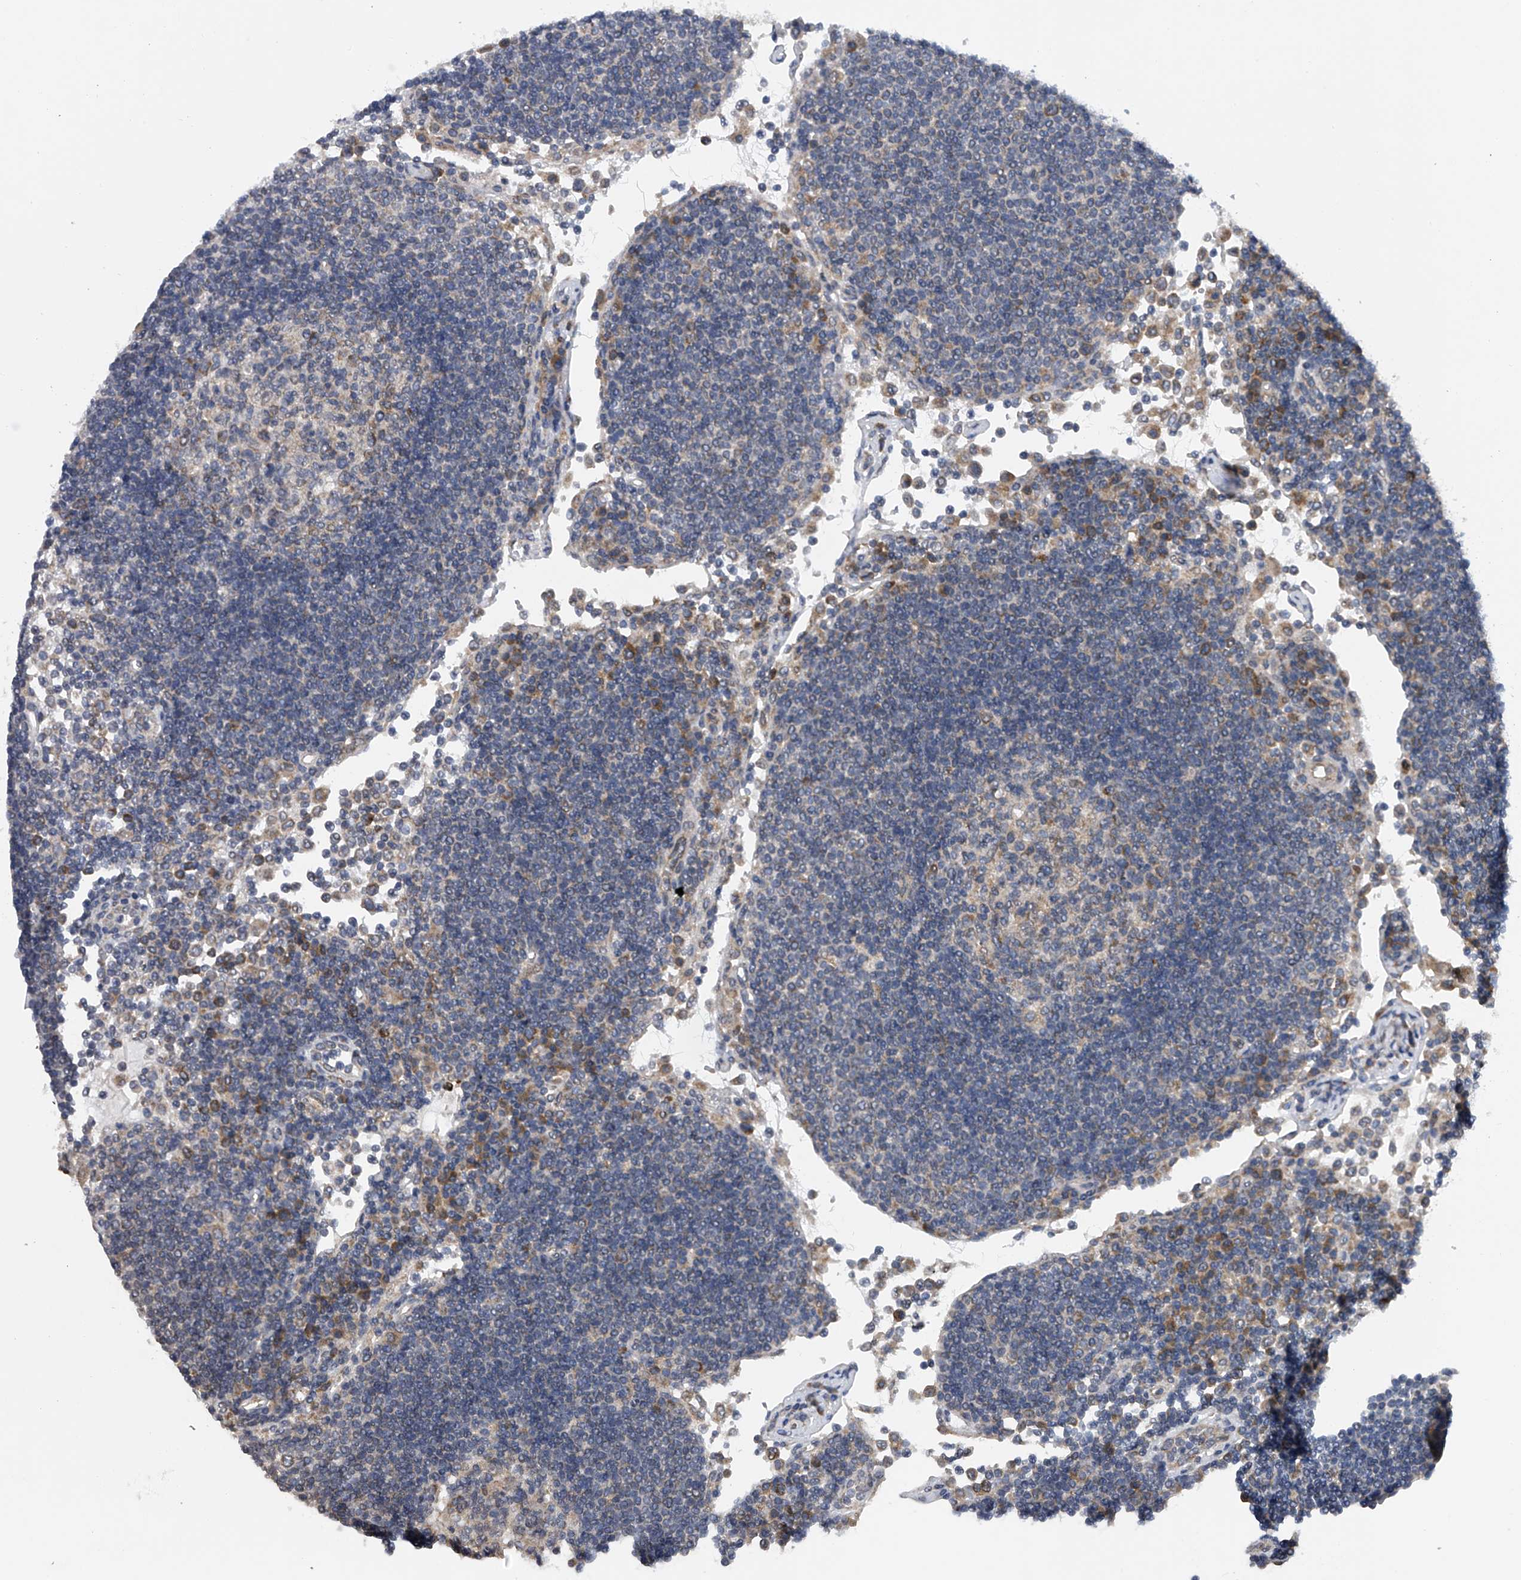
{"staining": {"intensity": "weak", "quantity": "<25%", "location": "cytoplasmic/membranous"}, "tissue": "lymph node", "cell_type": "Germinal center cells", "image_type": "normal", "snomed": [{"axis": "morphology", "description": "Normal tissue, NOS"}, {"axis": "topography", "description": "Lymph node"}], "caption": "Germinal center cells are negative for protein expression in benign human lymph node. (Stains: DAB IHC with hematoxylin counter stain, Microscopy: brightfield microscopy at high magnification).", "gene": "RNF5", "patient": {"sex": "female", "age": 53}}